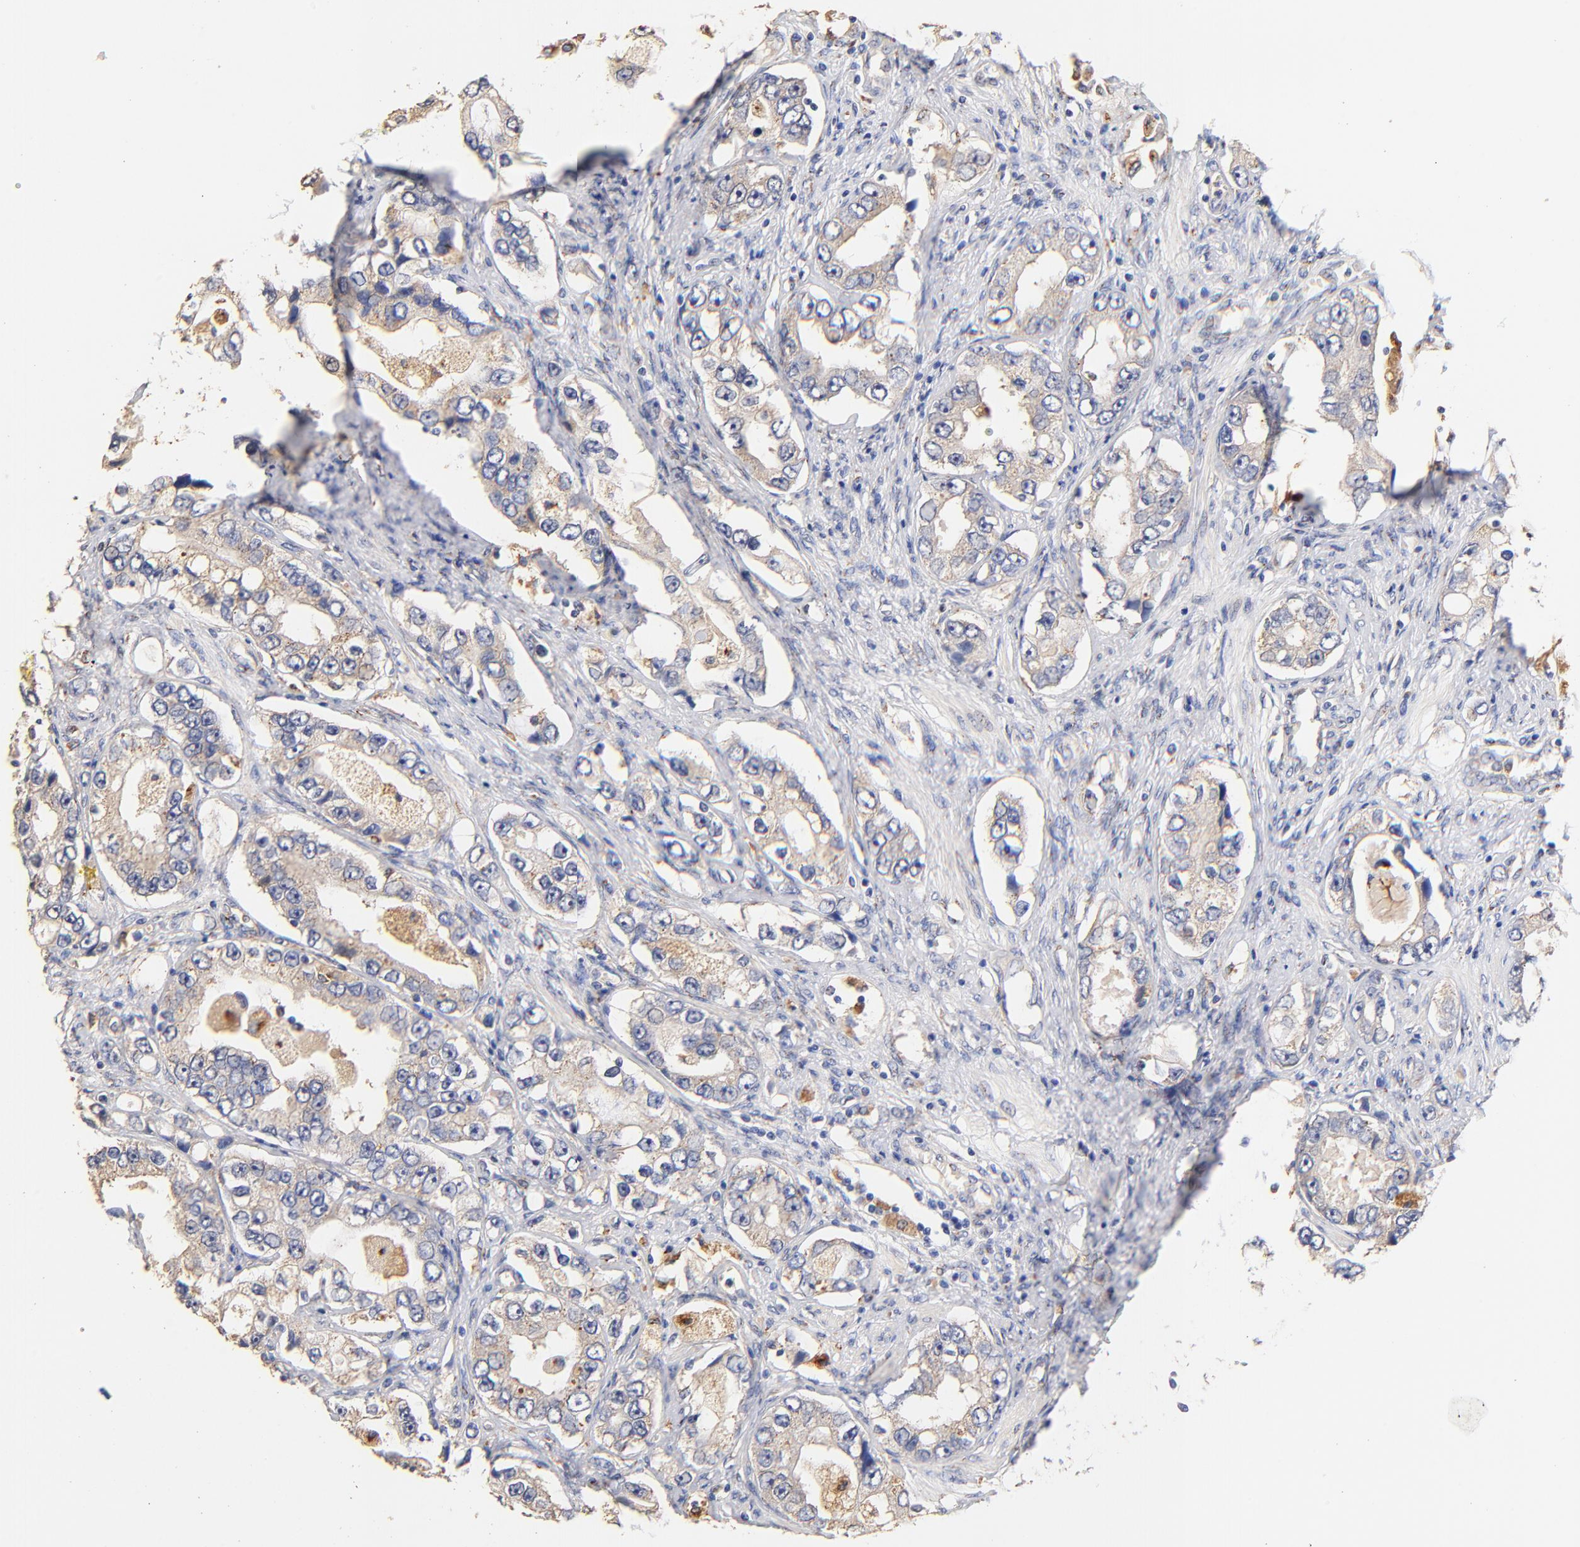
{"staining": {"intensity": "weak", "quantity": "25%-75%", "location": "cytoplasmic/membranous"}, "tissue": "prostate cancer", "cell_type": "Tumor cells", "image_type": "cancer", "snomed": [{"axis": "morphology", "description": "Adenocarcinoma, High grade"}, {"axis": "topography", "description": "Prostate"}], "caption": "This histopathology image shows immunohistochemistry staining of high-grade adenocarcinoma (prostate), with low weak cytoplasmic/membranous expression in about 25%-75% of tumor cells.", "gene": "FMNL3", "patient": {"sex": "male", "age": 63}}